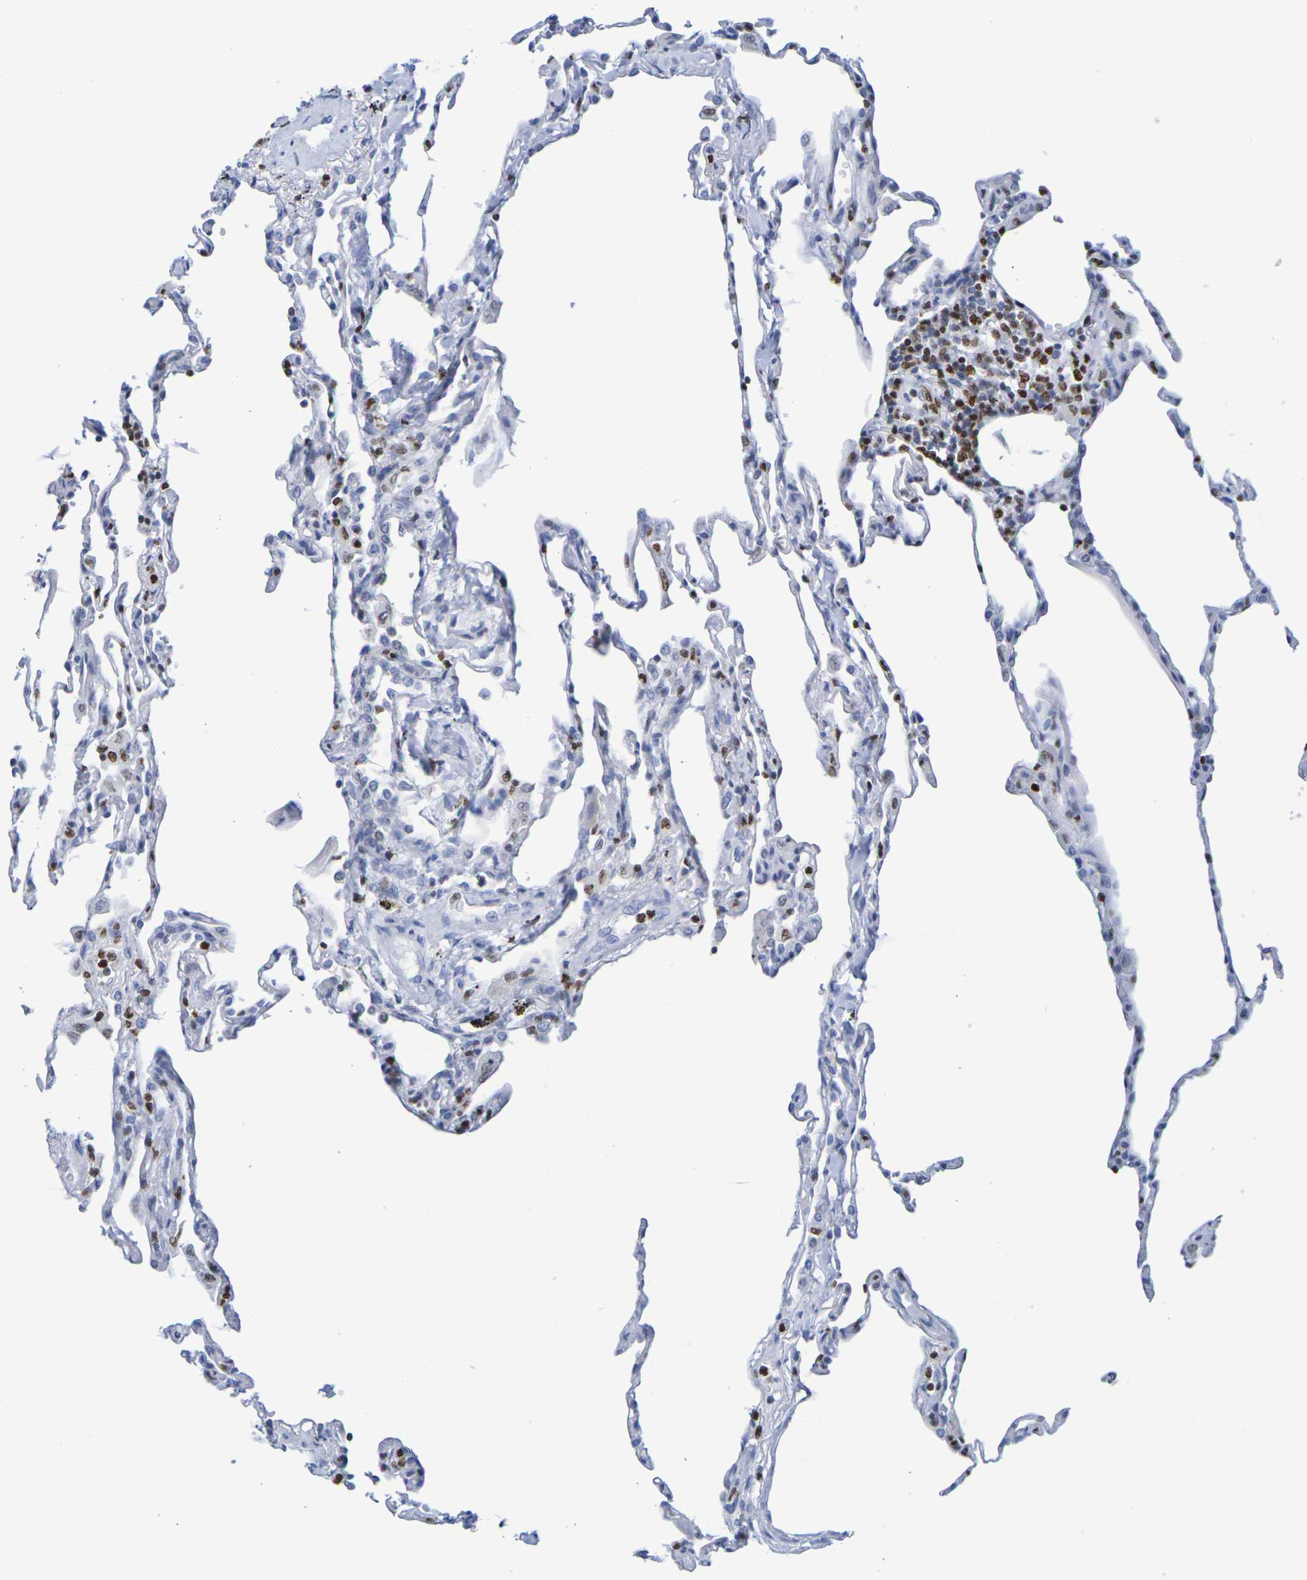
{"staining": {"intensity": "moderate", "quantity": "<25%", "location": "nuclear"}, "tissue": "lung", "cell_type": "Alveolar cells", "image_type": "normal", "snomed": [{"axis": "morphology", "description": "Normal tissue, NOS"}, {"axis": "topography", "description": "Lung"}], "caption": "Protein staining of benign lung demonstrates moderate nuclear staining in approximately <25% of alveolar cells.", "gene": "H1", "patient": {"sex": "male", "age": 59}}